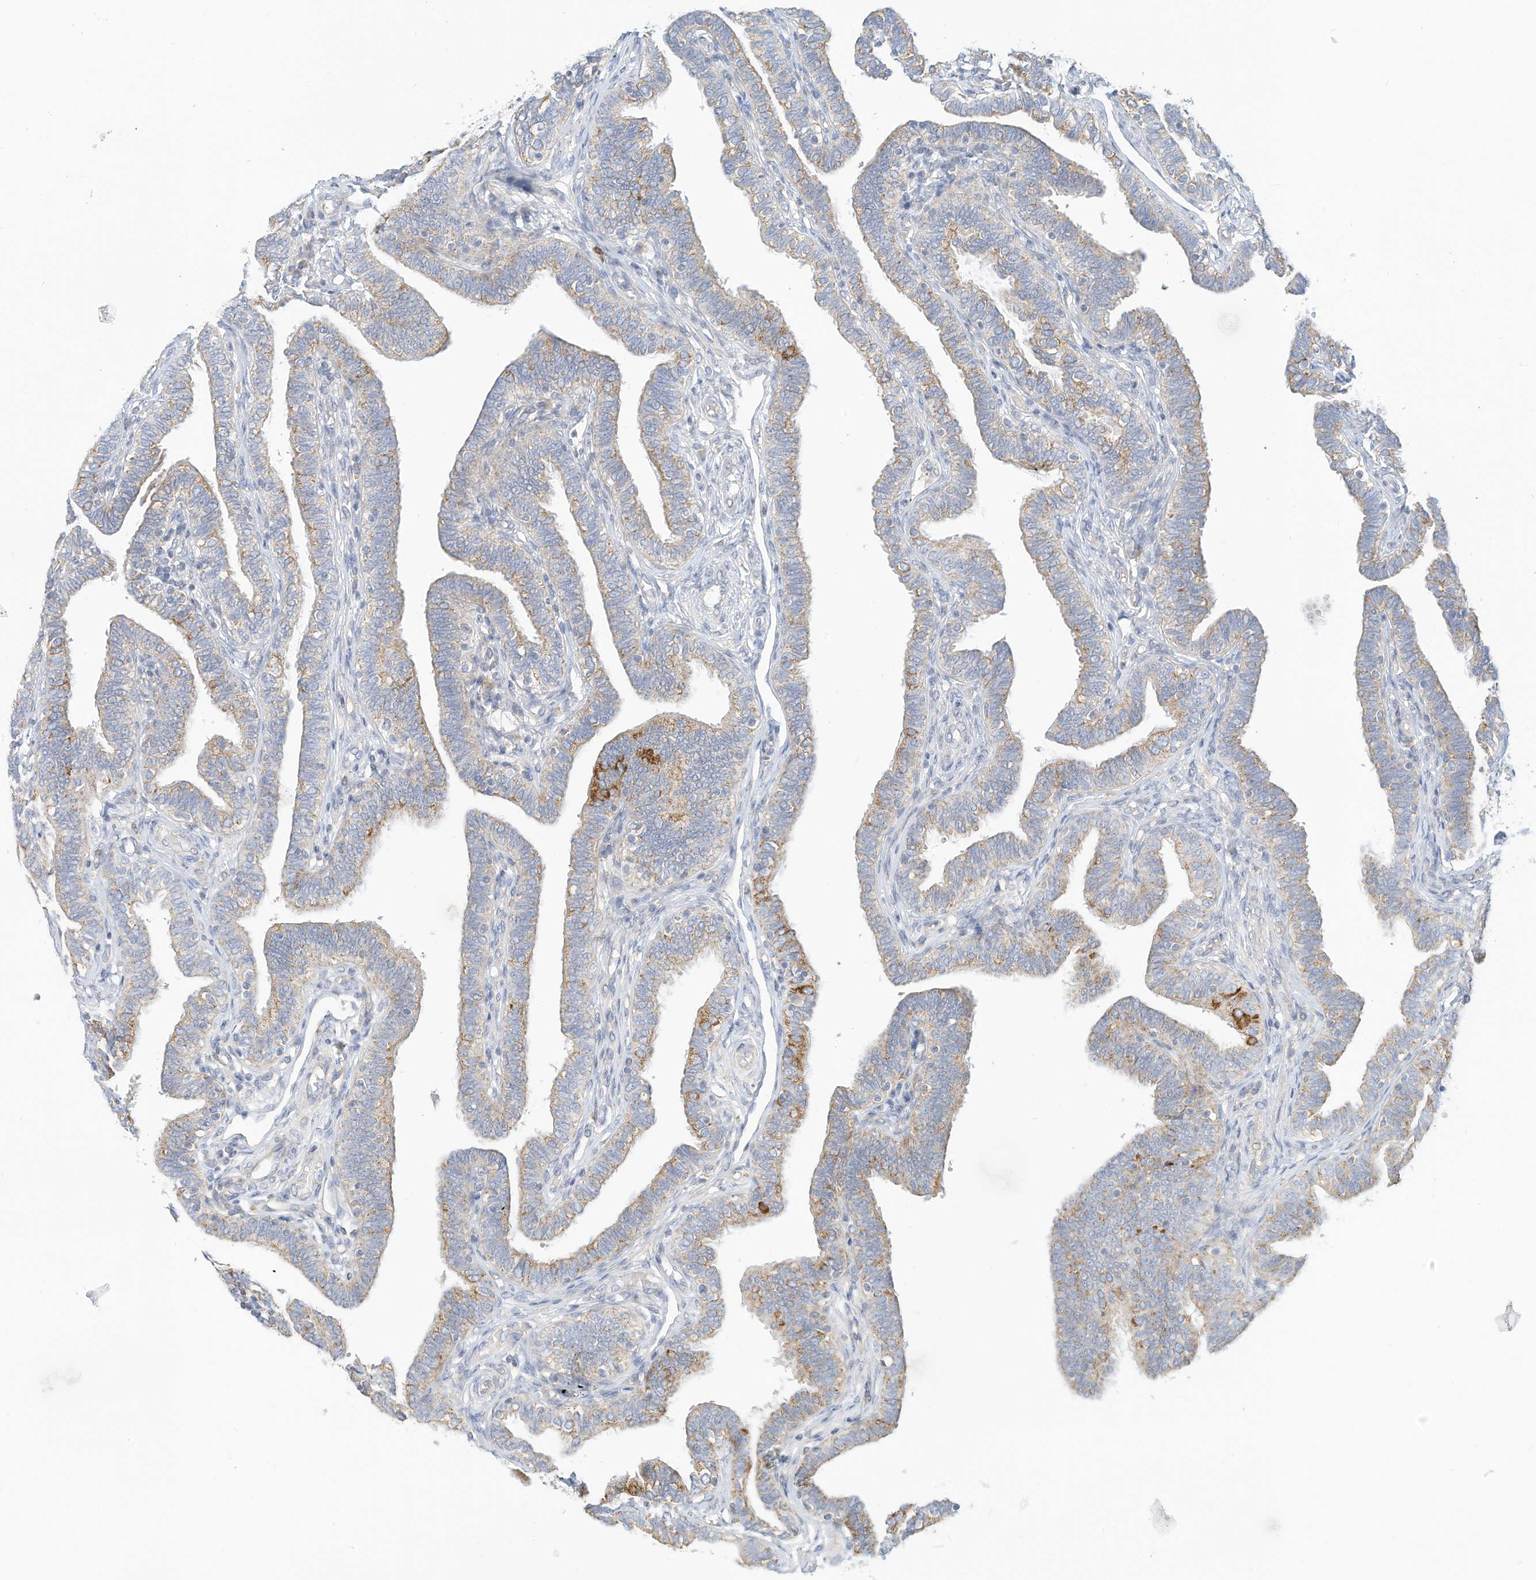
{"staining": {"intensity": "moderate", "quantity": "25%-75%", "location": "cytoplasmic/membranous"}, "tissue": "fallopian tube", "cell_type": "Glandular cells", "image_type": "normal", "snomed": [{"axis": "morphology", "description": "Normal tissue, NOS"}, {"axis": "topography", "description": "Fallopian tube"}], "caption": "Normal fallopian tube exhibits moderate cytoplasmic/membranous positivity in approximately 25%-75% of glandular cells.", "gene": "RHOH", "patient": {"sex": "female", "age": 39}}